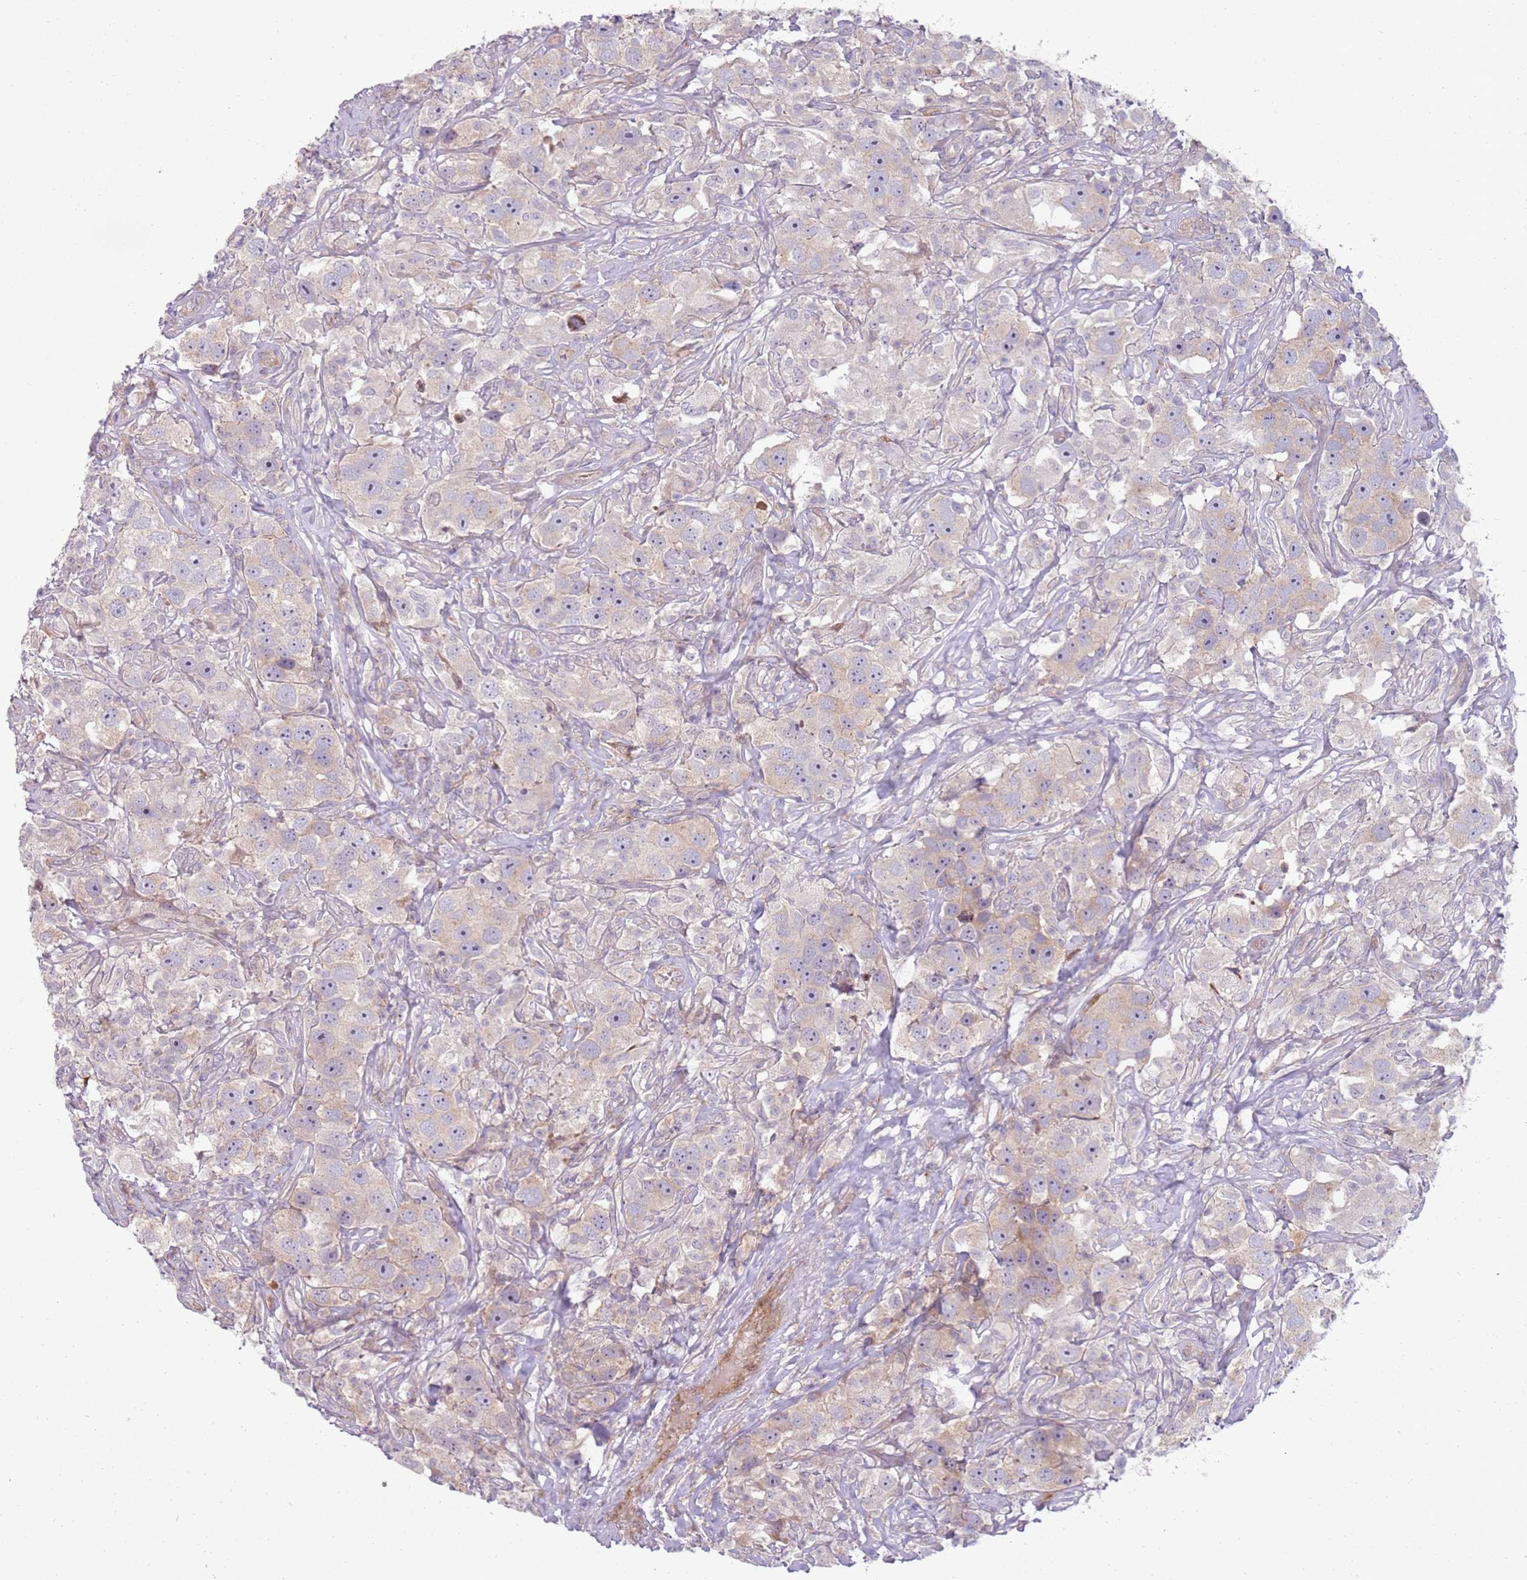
{"staining": {"intensity": "moderate", "quantity": "25%-75%", "location": "cytoplasmic/membranous"}, "tissue": "testis cancer", "cell_type": "Tumor cells", "image_type": "cancer", "snomed": [{"axis": "morphology", "description": "Seminoma, NOS"}, {"axis": "topography", "description": "Testis"}], "caption": "The micrograph exhibits staining of testis cancer, revealing moderate cytoplasmic/membranous protein staining (brown color) within tumor cells.", "gene": "GRAP", "patient": {"sex": "male", "age": 49}}